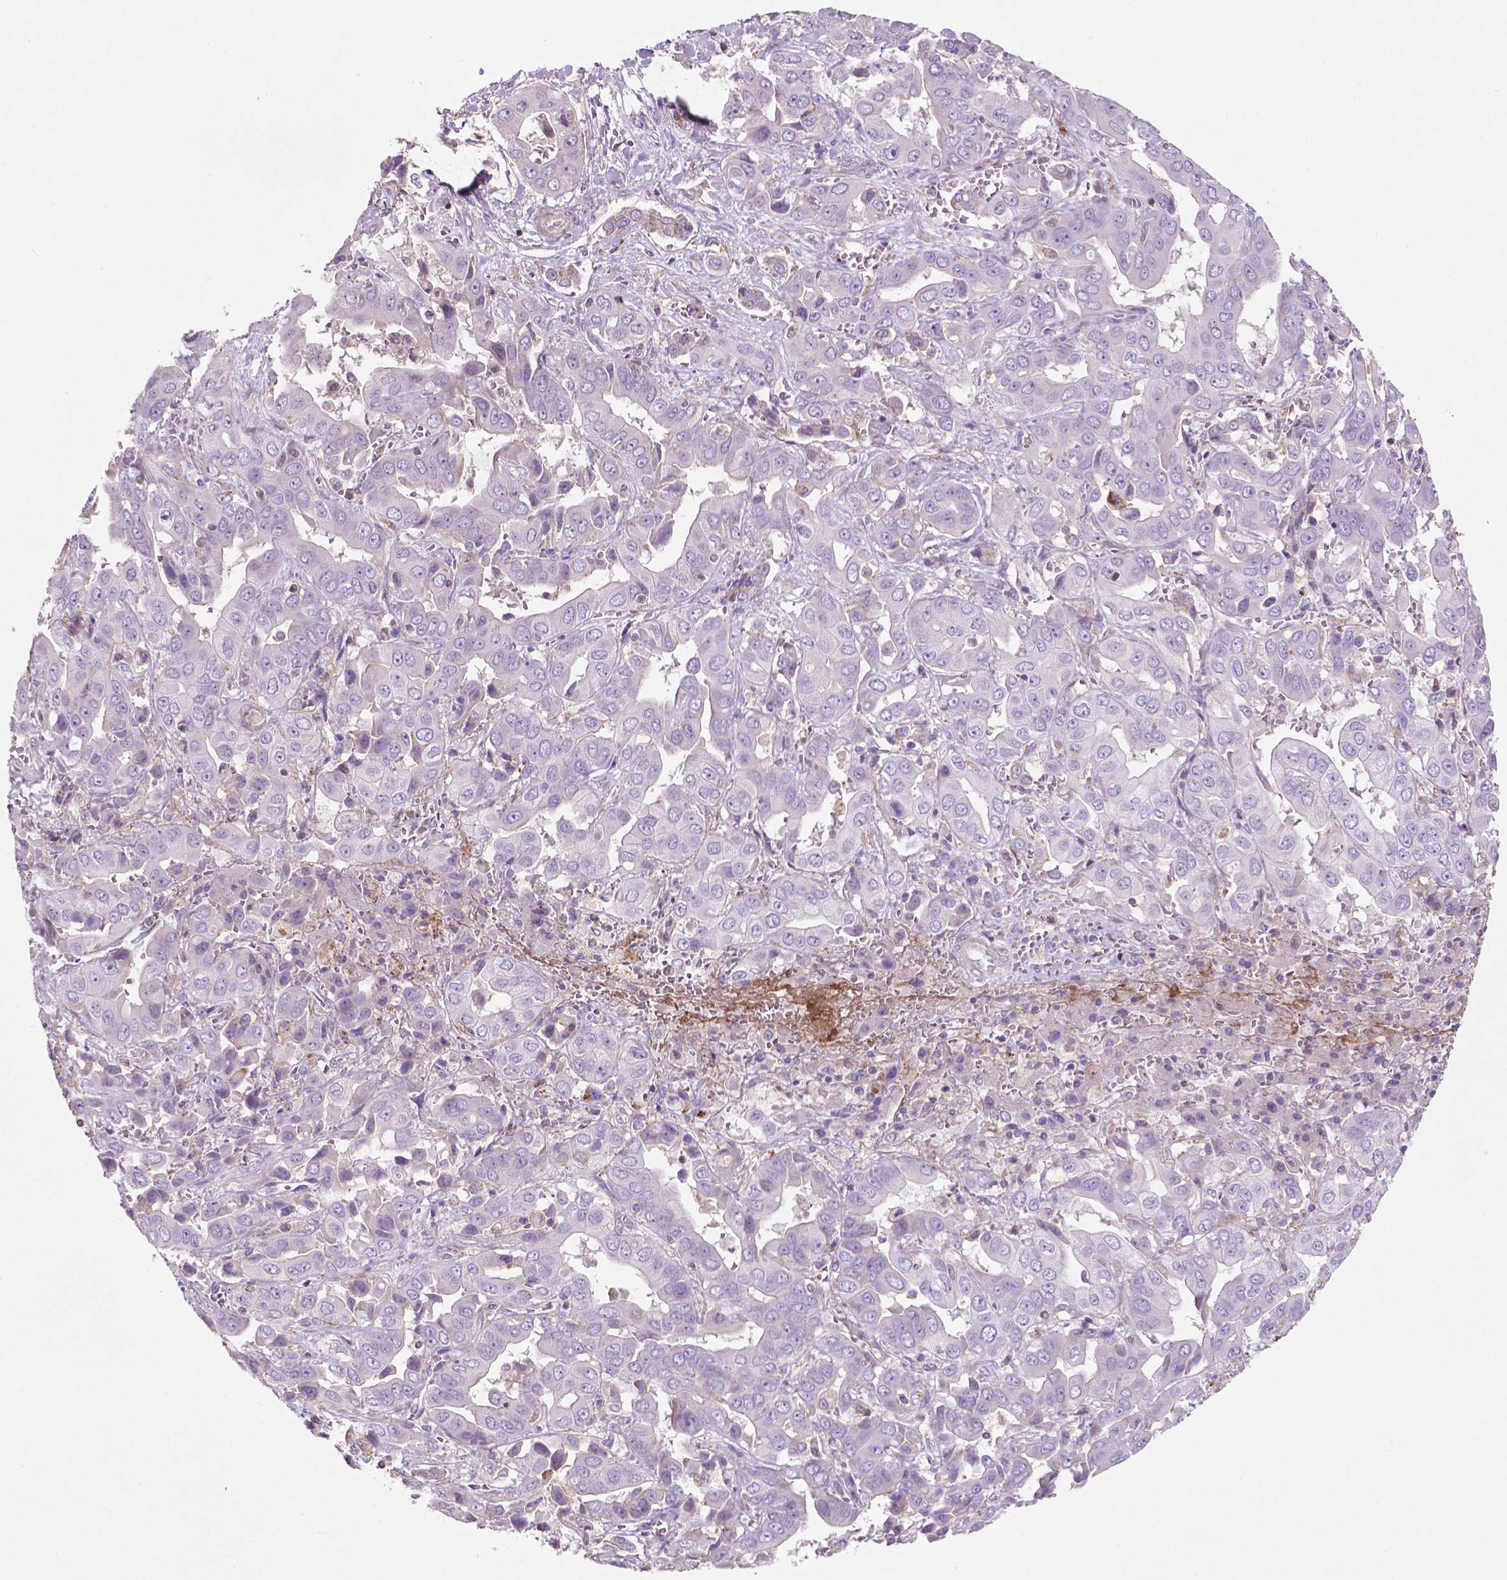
{"staining": {"intensity": "negative", "quantity": "none", "location": "none"}, "tissue": "liver cancer", "cell_type": "Tumor cells", "image_type": "cancer", "snomed": [{"axis": "morphology", "description": "Cholangiocarcinoma"}, {"axis": "topography", "description": "Liver"}], "caption": "There is no significant positivity in tumor cells of liver cancer (cholangiocarcinoma).", "gene": "BMP4", "patient": {"sex": "female", "age": 52}}